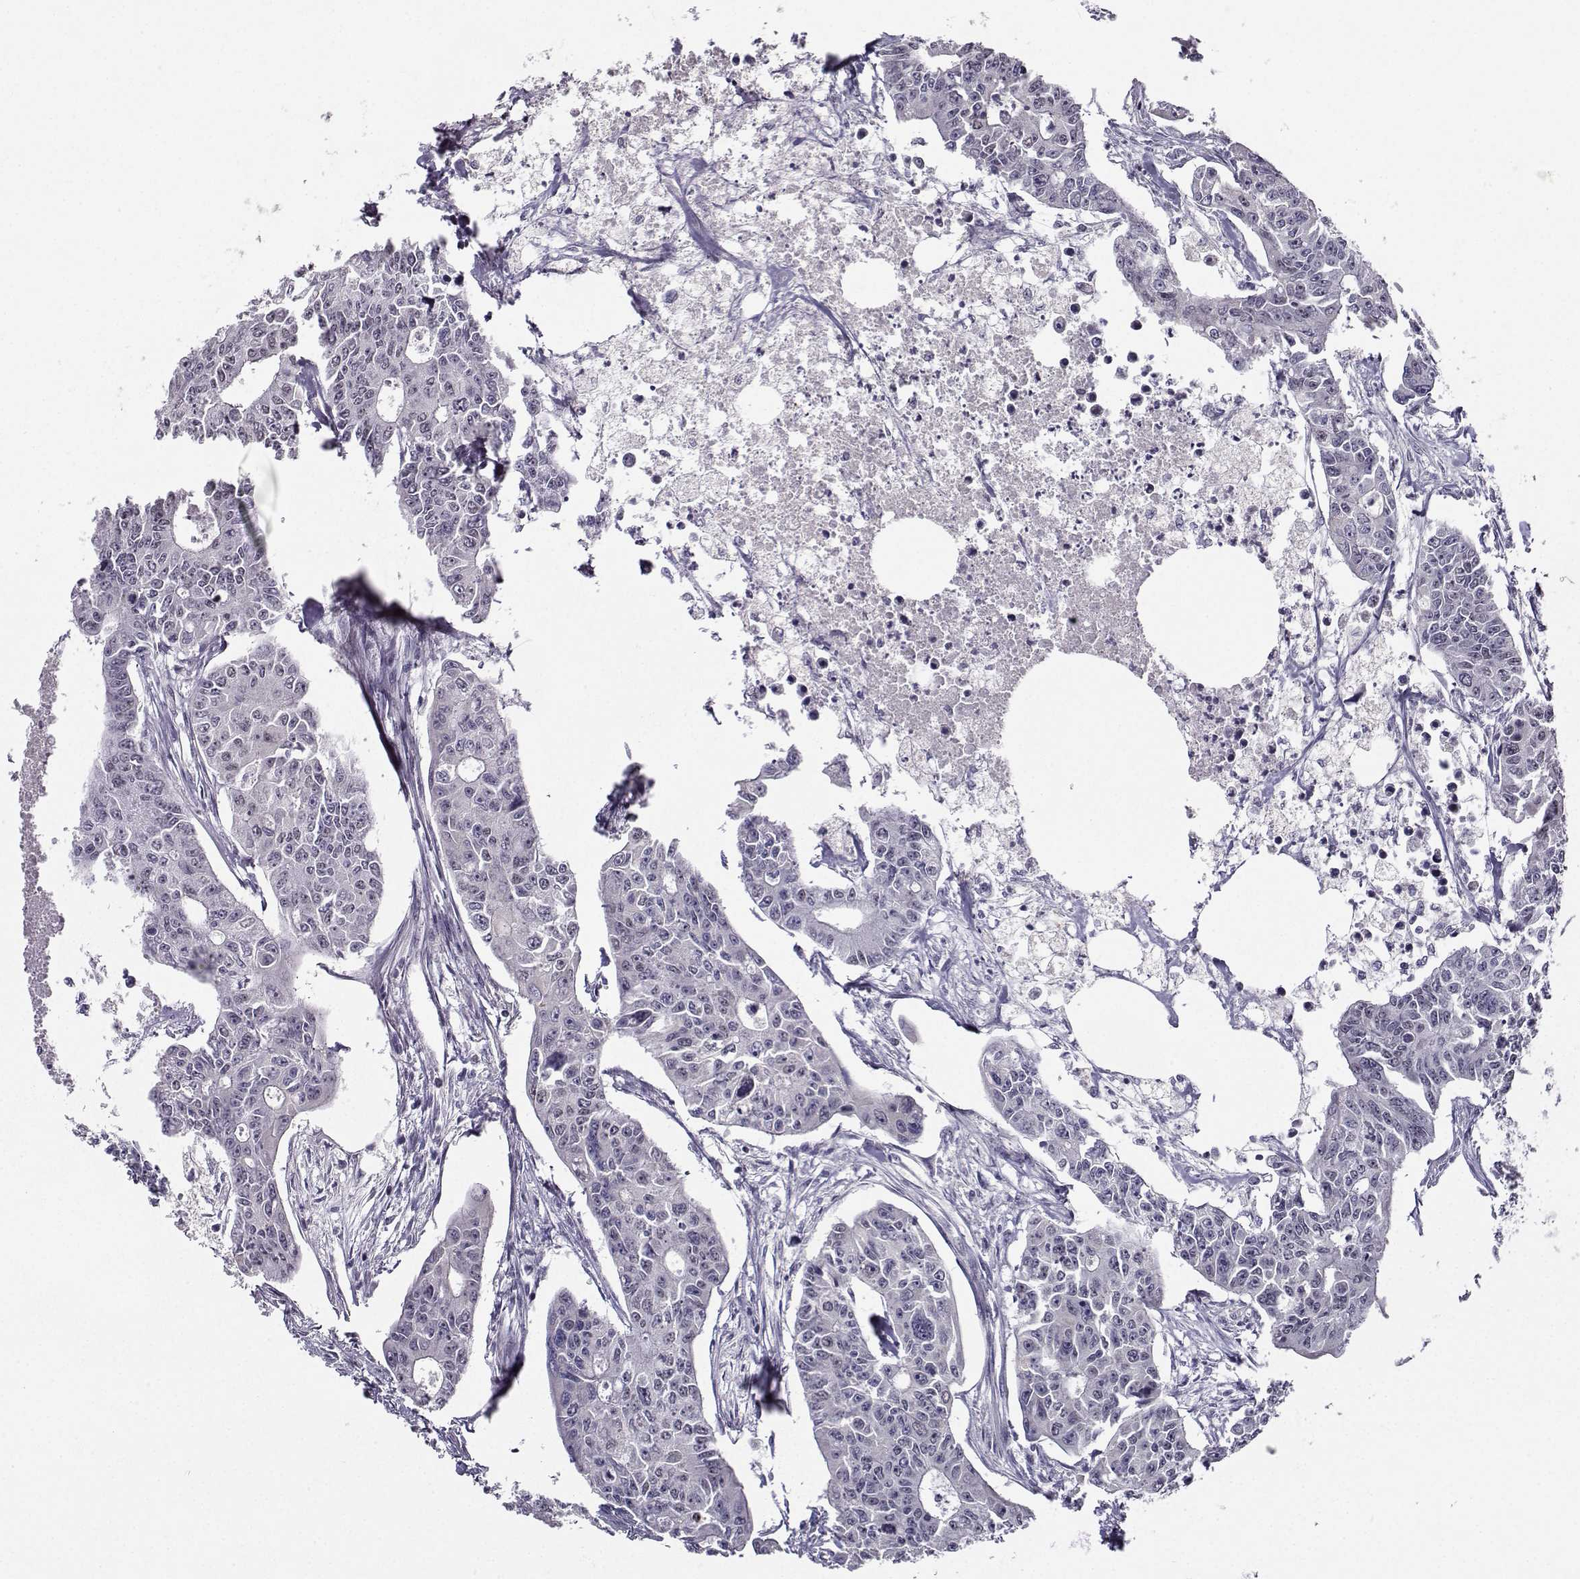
{"staining": {"intensity": "negative", "quantity": "none", "location": "none"}, "tissue": "colorectal cancer", "cell_type": "Tumor cells", "image_type": "cancer", "snomed": [{"axis": "morphology", "description": "Adenocarcinoma, NOS"}, {"axis": "topography", "description": "Colon"}], "caption": "Immunohistochemical staining of colorectal adenocarcinoma reveals no significant expression in tumor cells. Nuclei are stained in blue.", "gene": "LIN28A", "patient": {"sex": "male", "age": 70}}